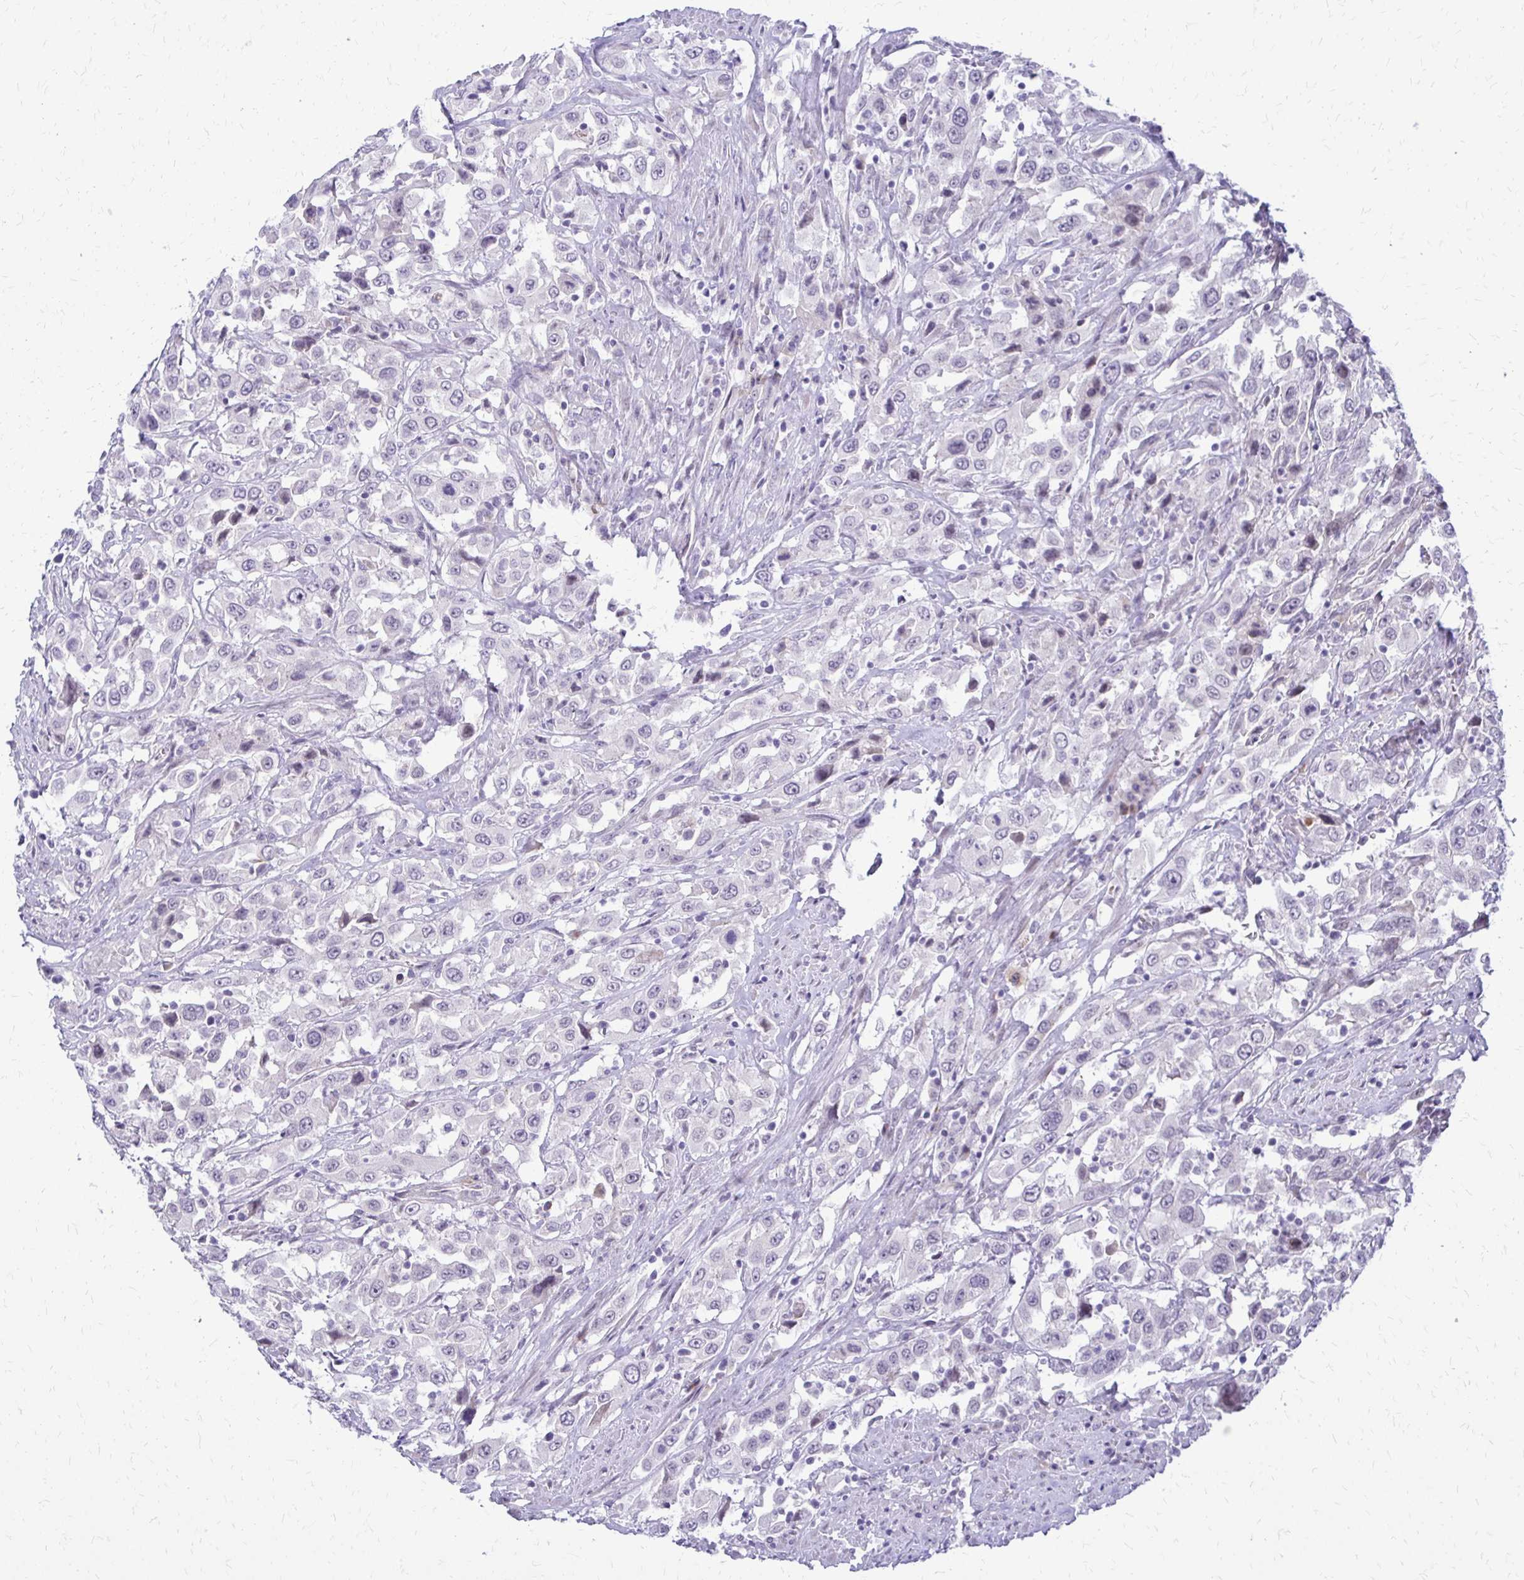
{"staining": {"intensity": "negative", "quantity": "none", "location": "none"}, "tissue": "urothelial cancer", "cell_type": "Tumor cells", "image_type": "cancer", "snomed": [{"axis": "morphology", "description": "Urothelial carcinoma, High grade"}, {"axis": "topography", "description": "Urinary bladder"}], "caption": "There is no significant staining in tumor cells of urothelial carcinoma (high-grade).", "gene": "EPYC", "patient": {"sex": "male", "age": 61}}